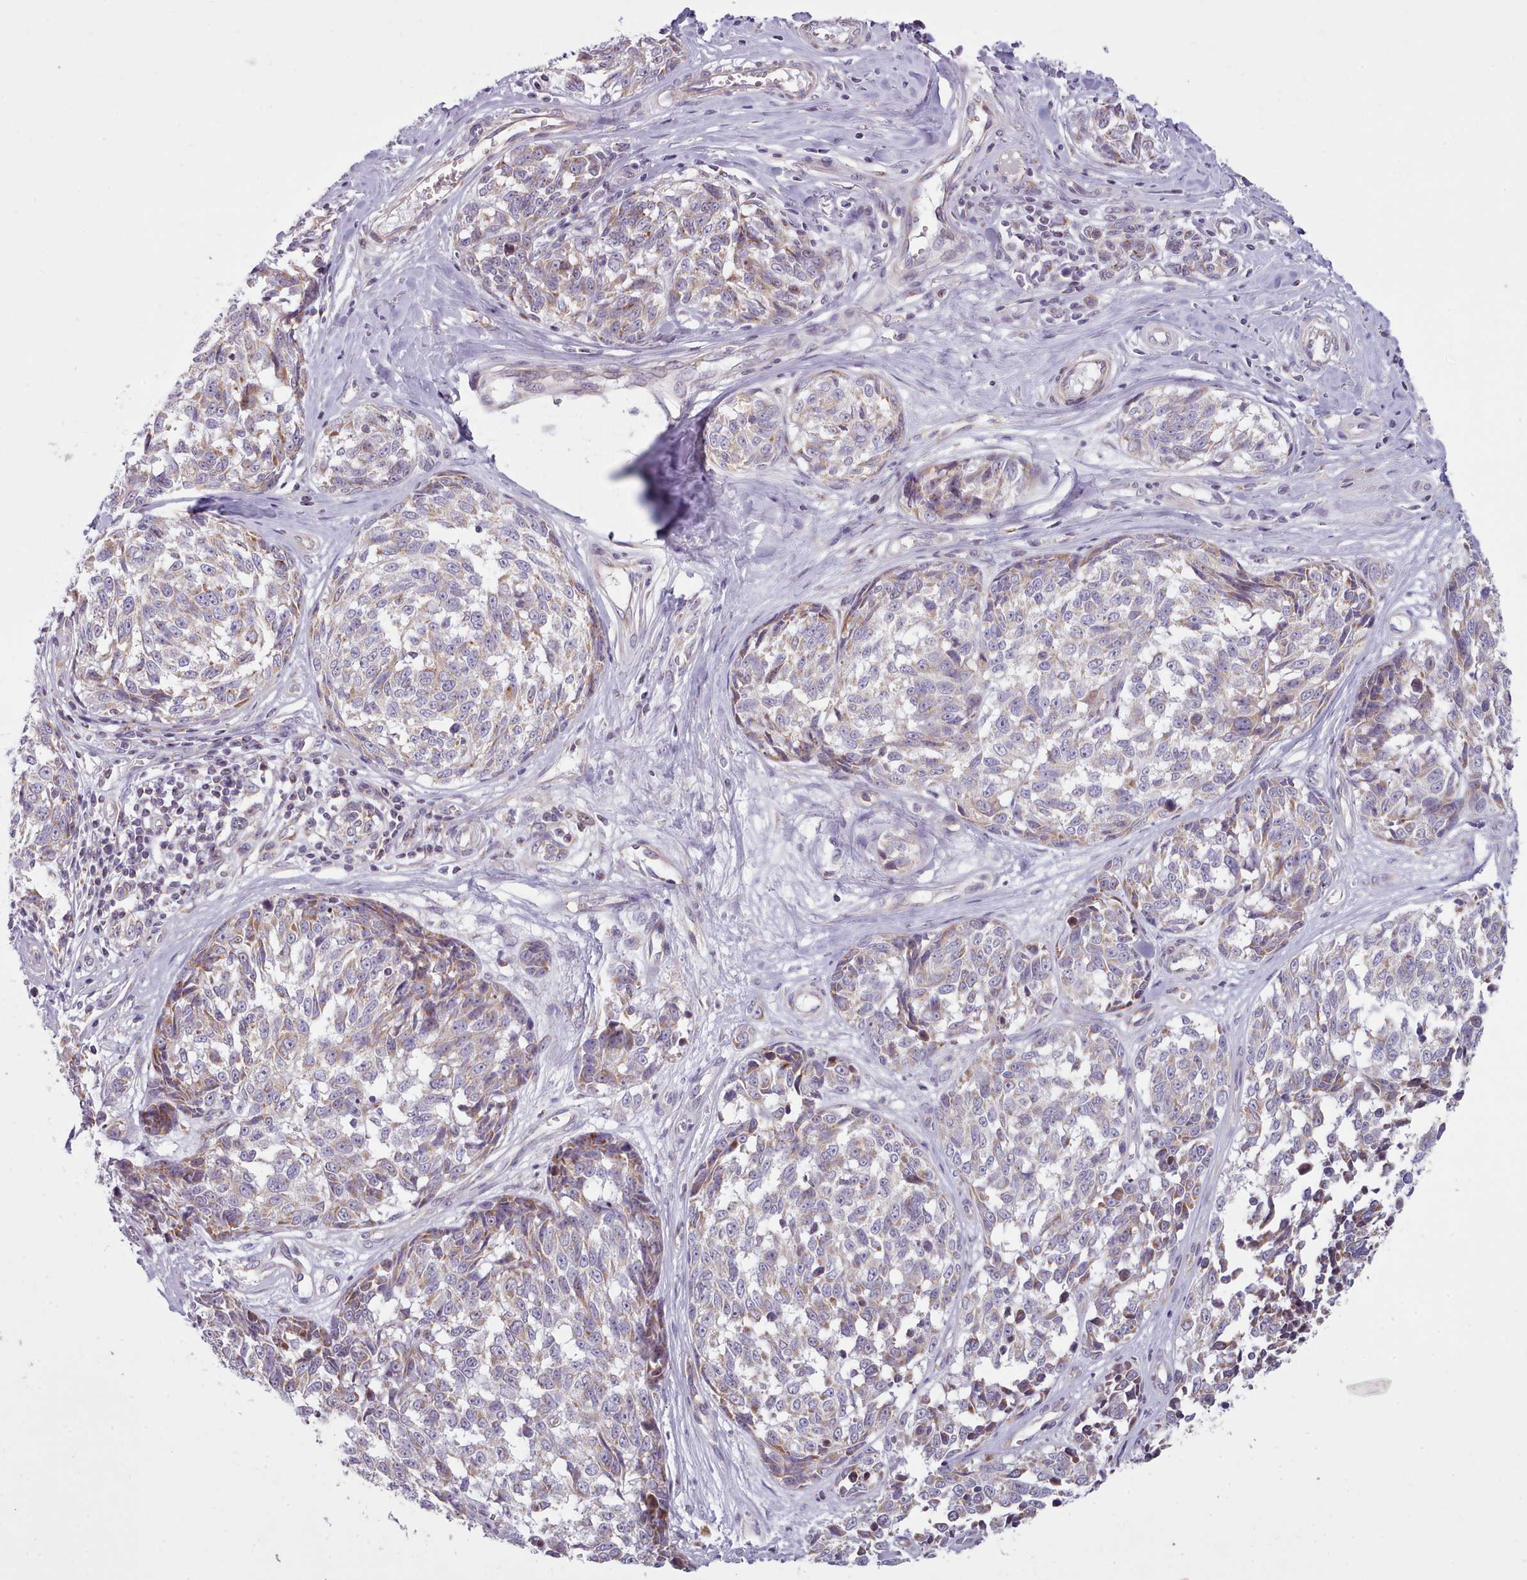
{"staining": {"intensity": "moderate", "quantity": "25%-75%", "location": "cytoplasmic/membranous"}, "tissue": "melanoma", "cell_type": "Tumor cells", "image_type": "cancer", "snomed": [{"axis": "morphology", "description": "Normal tissue, NOS"}, {"axis": "morphology", "description": "Malignant melanoma, NOS"}, {"axis": "topography", "description": "Skin"}], "caption": "Immunohistochemical staining of human melanoma demonstrates medium levels of moderate cytoplasmic/membranous protein staining in approximately 25%-75% of tumor cells.", "gene": "SLC52A3", "patient": {"sex": "female", "age": 64}}